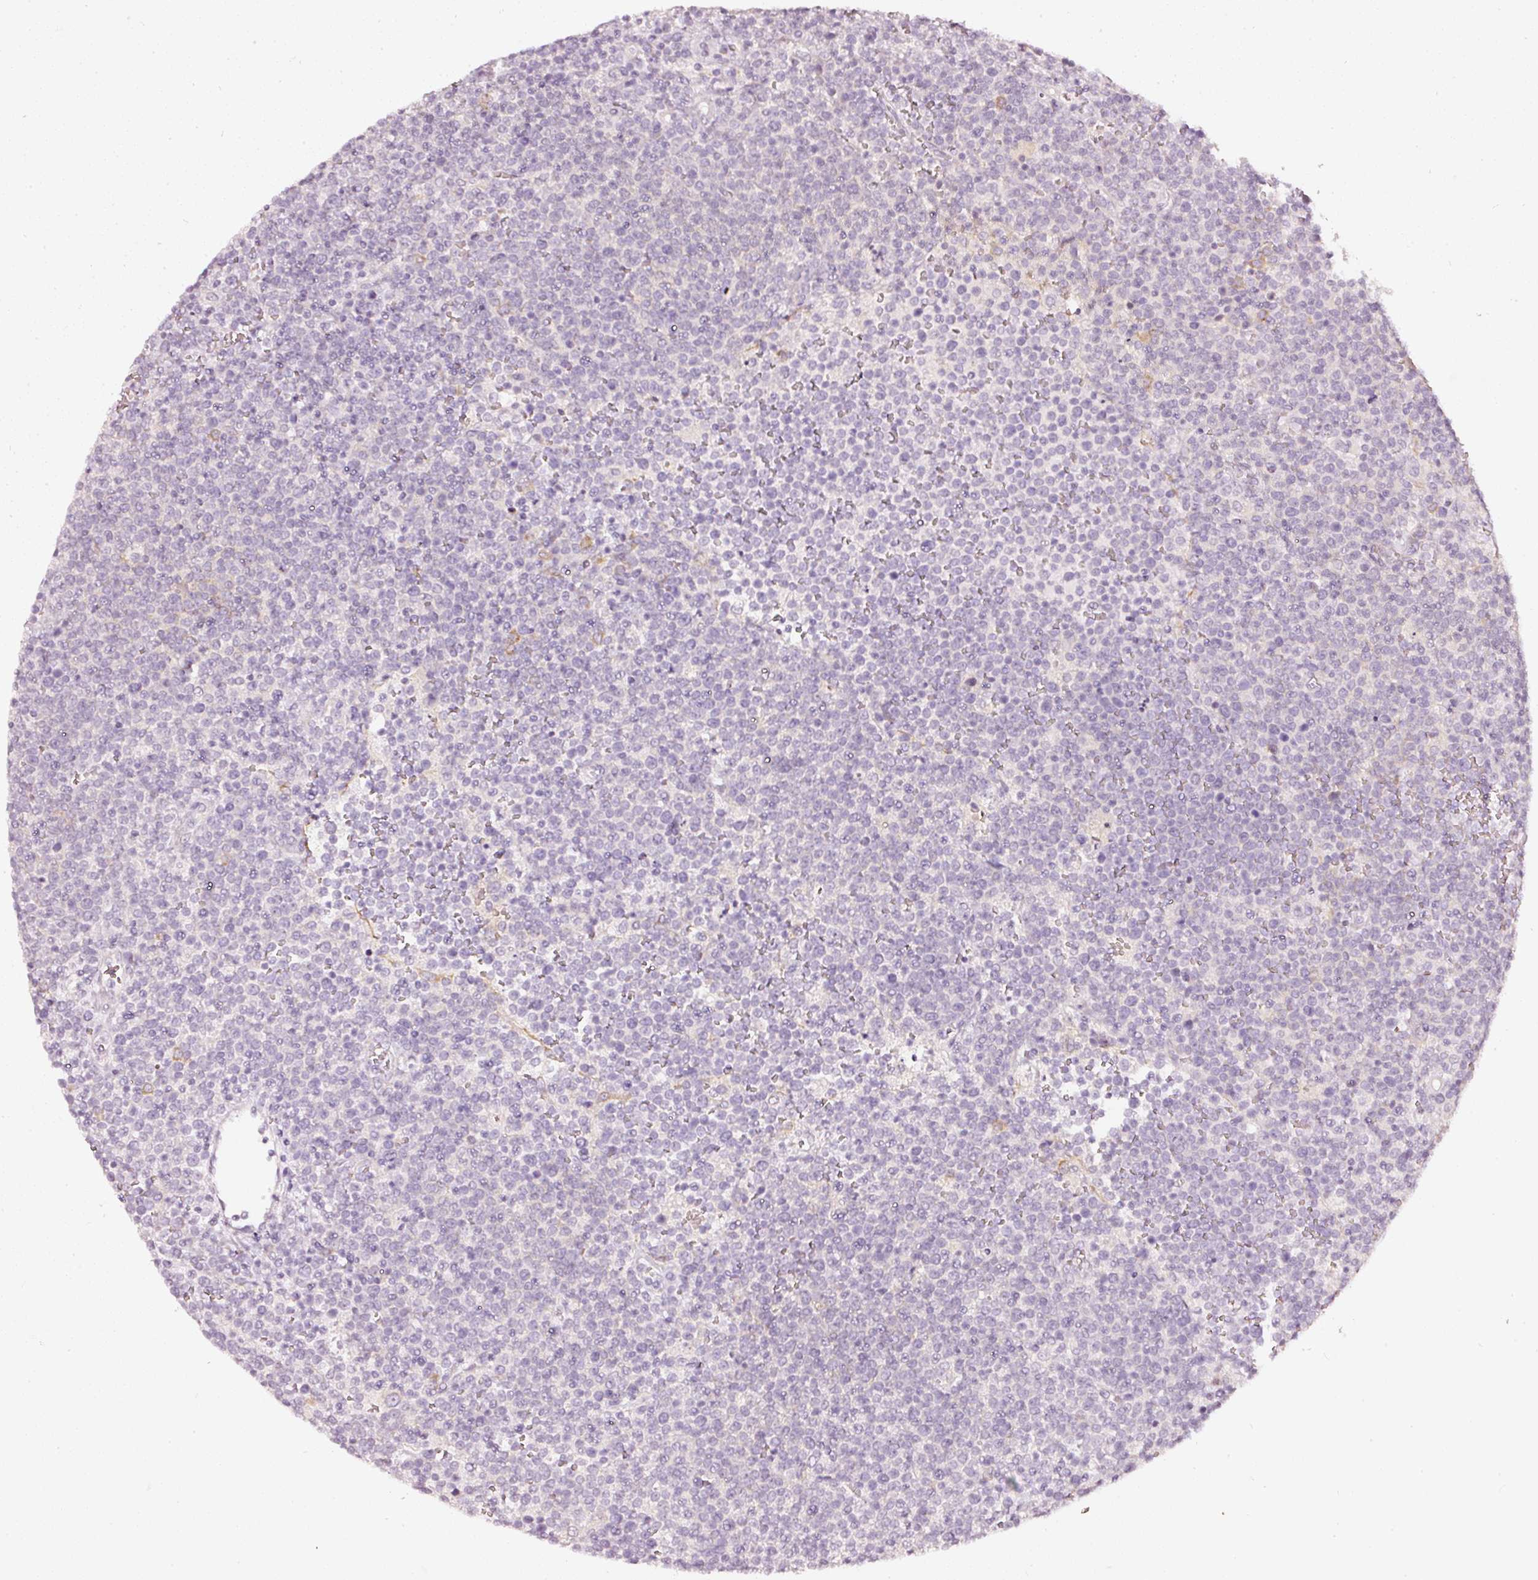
{"staining": {"intensity": "negative", "quantity": "none", "location": "none"}, "tissue": "lymphoma", "cell_type": "Tumor cells", "image_type": "cancer", "snomed": [{"axis": "morphology", "description": "Malignant lymphoma, non-Hodgkin's type, High grade"}, {"axis": "topography", "description": "Lymph node"}], "caption": "An immunohistochemistry photomicrograph of lymphoma is shown. There is no staining in tumor cells of lymphoma.", "gene": "CNP", "patient": {"sex": "male", "age": 61}}